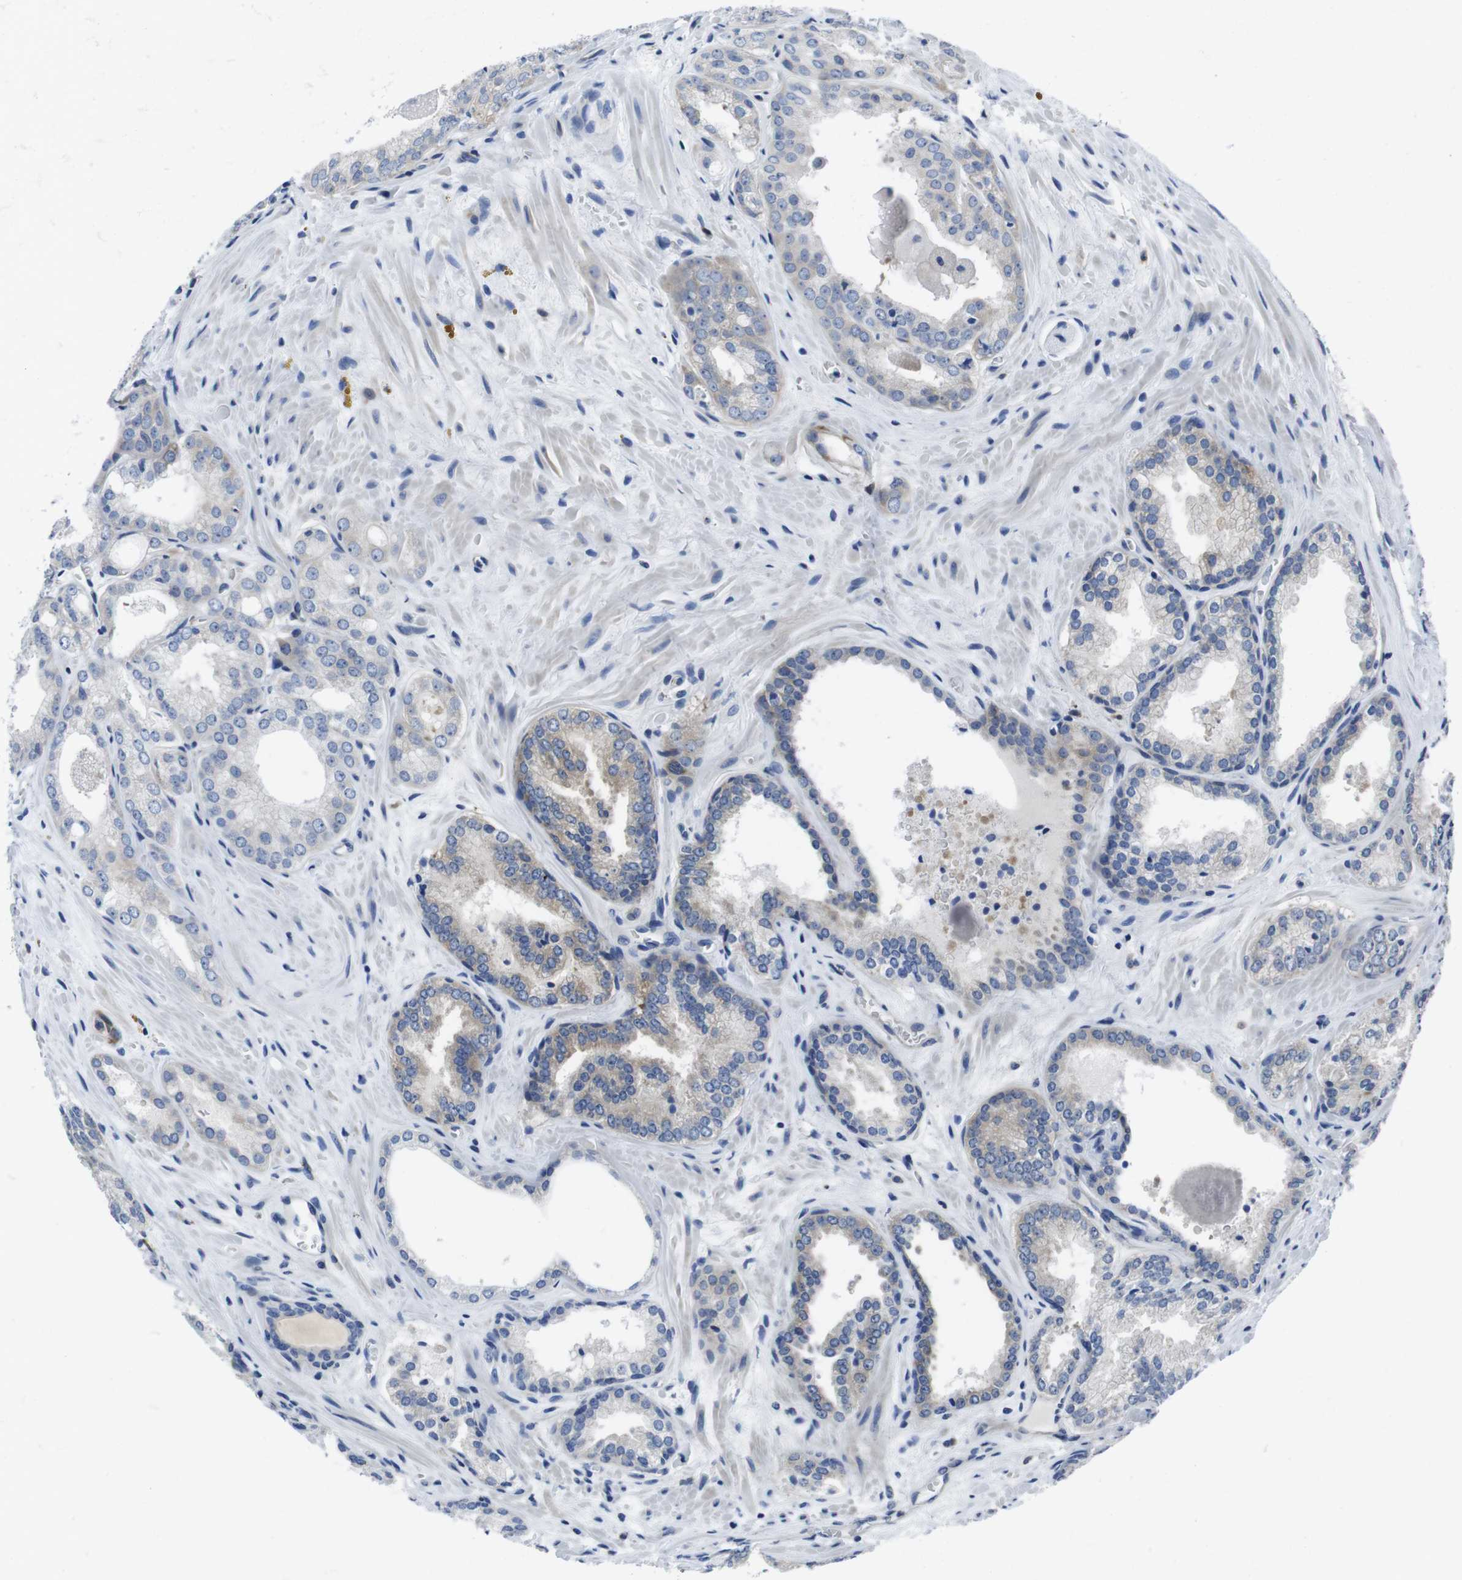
{"staining": {"intensity": "weak", "quantity": "25%-75%", "location": "cytoplasmic/membranous"}, "tissue": "prostate cancer", "cell_type": "Tumor cells", "image_type": "cancer", "snomed": [{"axis": "morphology", "description": "Adenocarcinoma, Low grade"}, {"axis": "topography", "description": "Prostate"}], "caption": "Brown immunohistochemical staining in prostate low-grade adenocarcinoma demonstrates weak cytoplasmic/membranous staining in about 25%-75% of tumor cells.", "gene": "EIF4A1", "patient": {"sex": "male", "age": 60}}